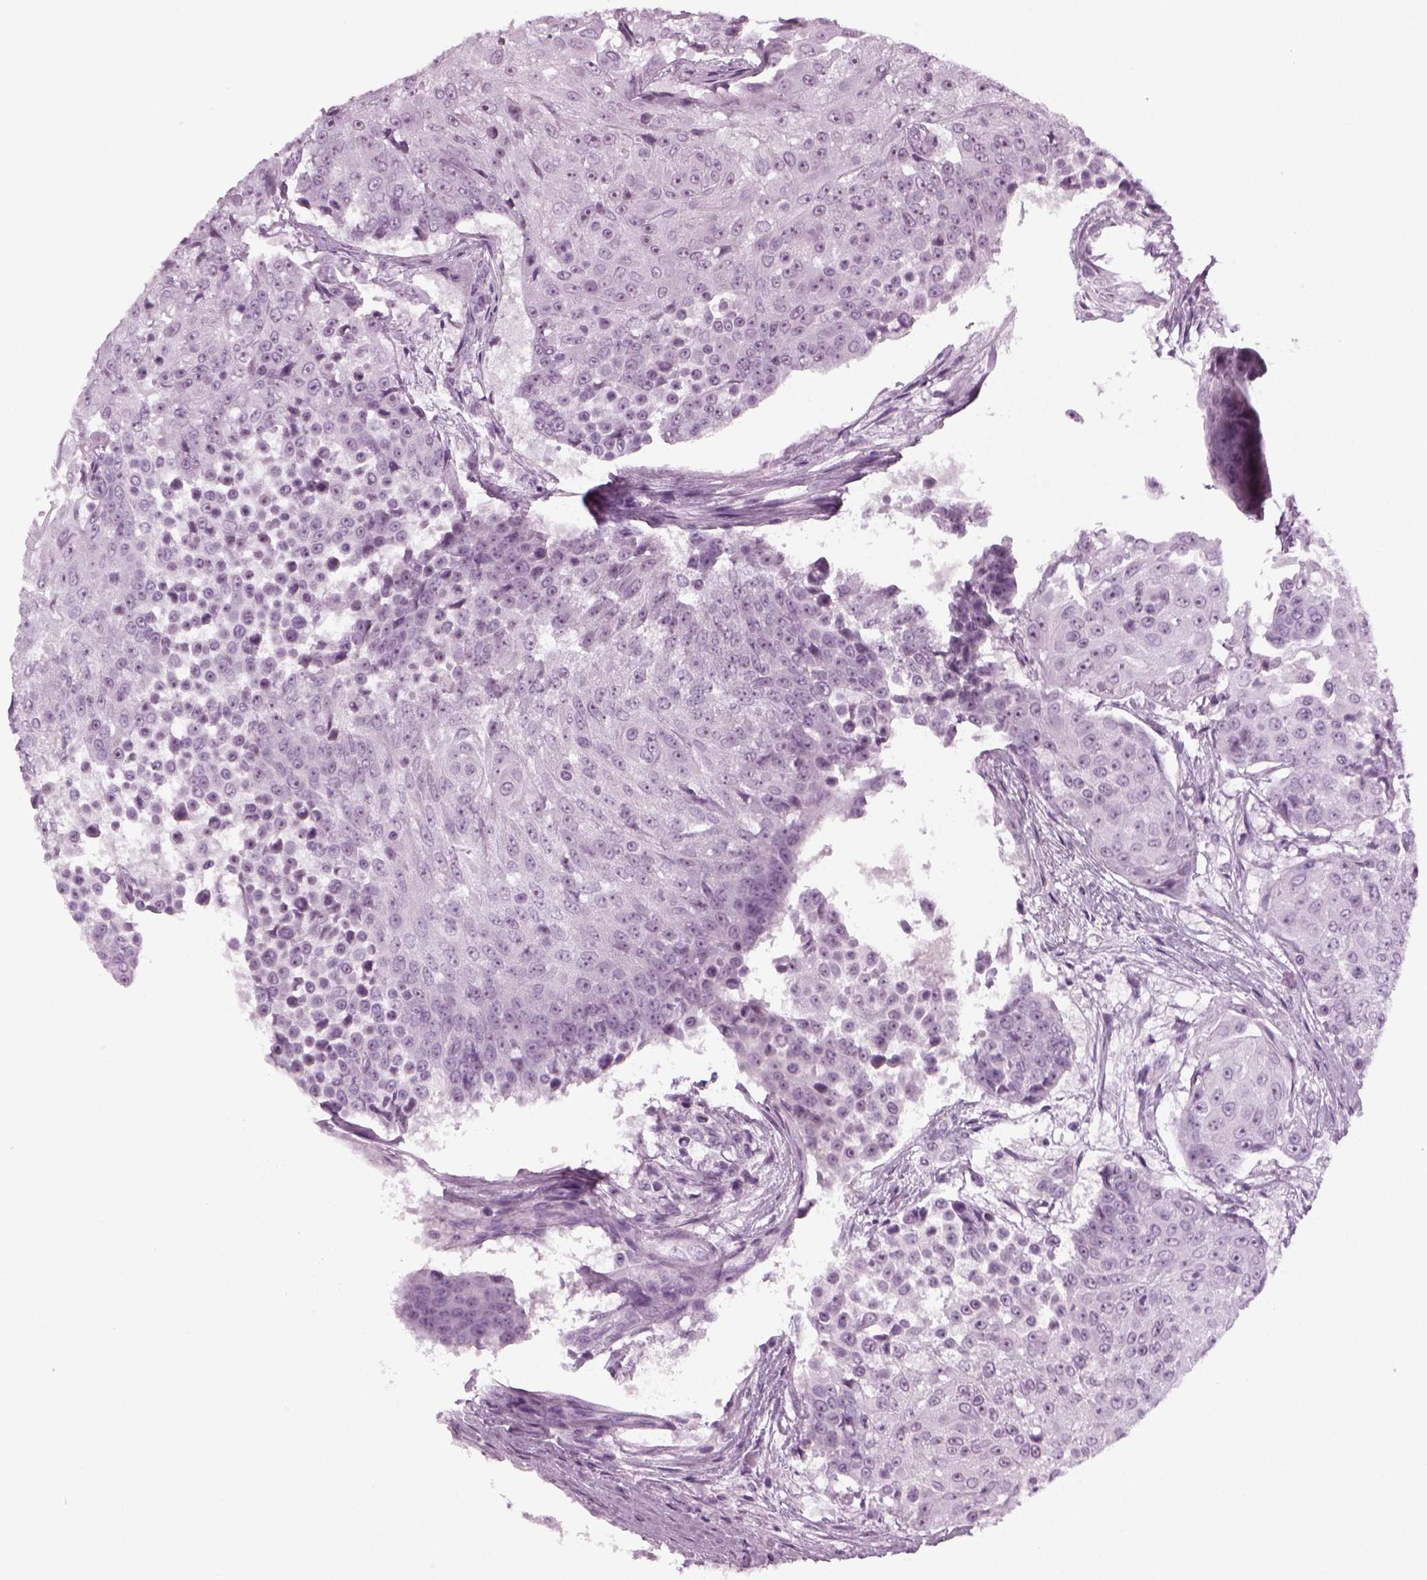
{"staining": {"intensity": "negative", "quantity": "none", "location": "none"}, "tissue": "urothelial cancer", "cell_type": "Tumor cells", "image_type": "cancer", "snomed": [{"axis": "morphology", "description": "Urothelial carcinoma, High grade"}, {"axis": "topography", "description": "Urinary bladder"}], "caption": "An immunohistochemistry (IHC) image of high-grade urothelial carcinoma is shown. There is no staining in tumor cells of high-grade urothelial carcinoma. The staining was performed using DAB to visualize the protein expression in brown, while the nuclei were stained in blue with hematoxylin (Magnification: 20x).", "gene": "FAM24A", "patient": {"sex": "female", "age": 63}}